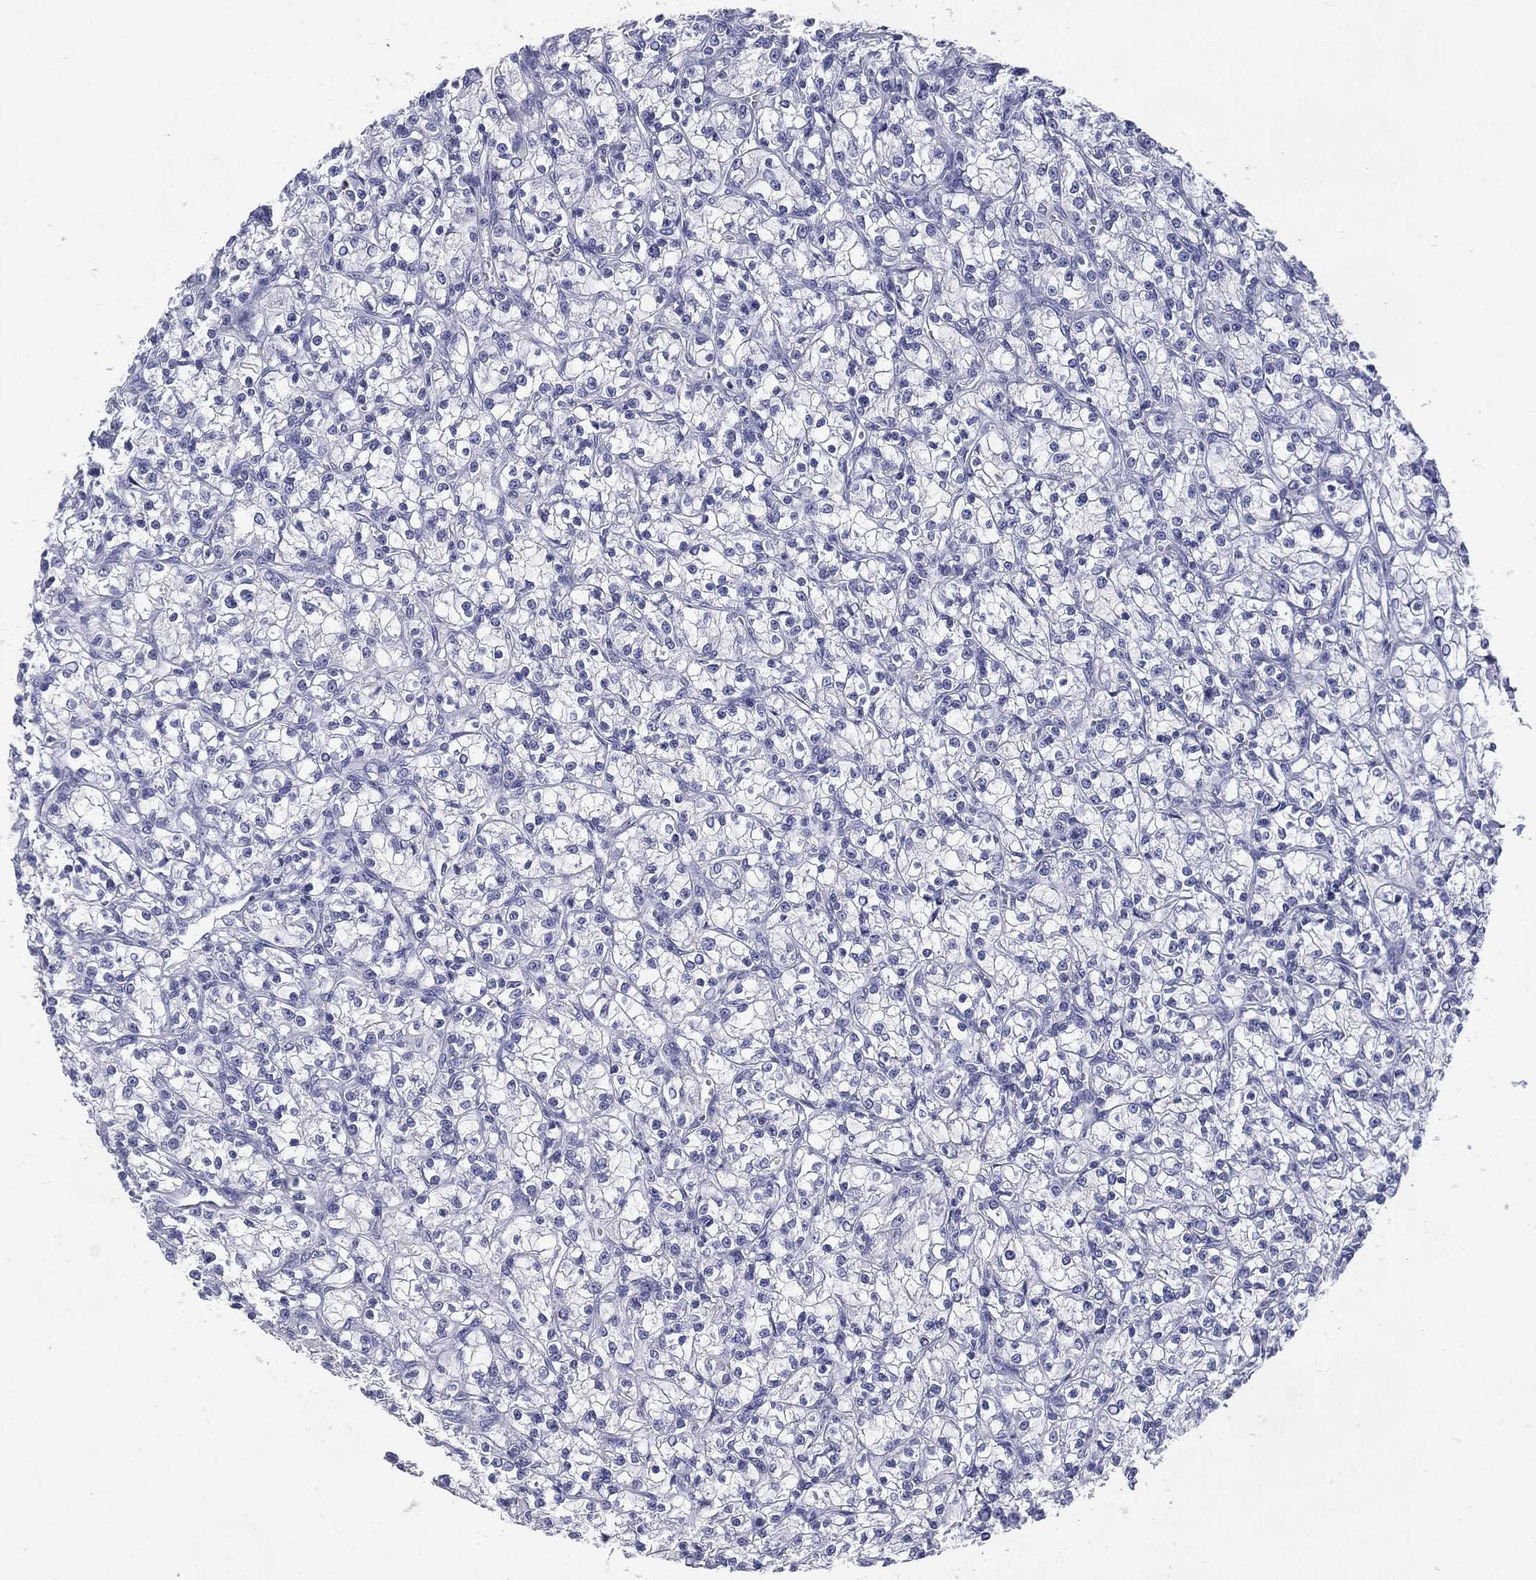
{"staining": {"intensity": "negative", "quantity": "none", "location": "none"}, "tissue": "renal cancer", "cell_type": "Tumor cells", "image_type": "cancer", "snomed": [{"axis": "morphology", "description": "Adenocarcinoma, NOS"}, {"axis": "topography", "description": "Kidney"}], "caption": "The image exhibits no staining of tumor cells in adenocarcinoma (renal).", "gene": "KIF2C", "patient": {"sex": "female", "age": 59}}